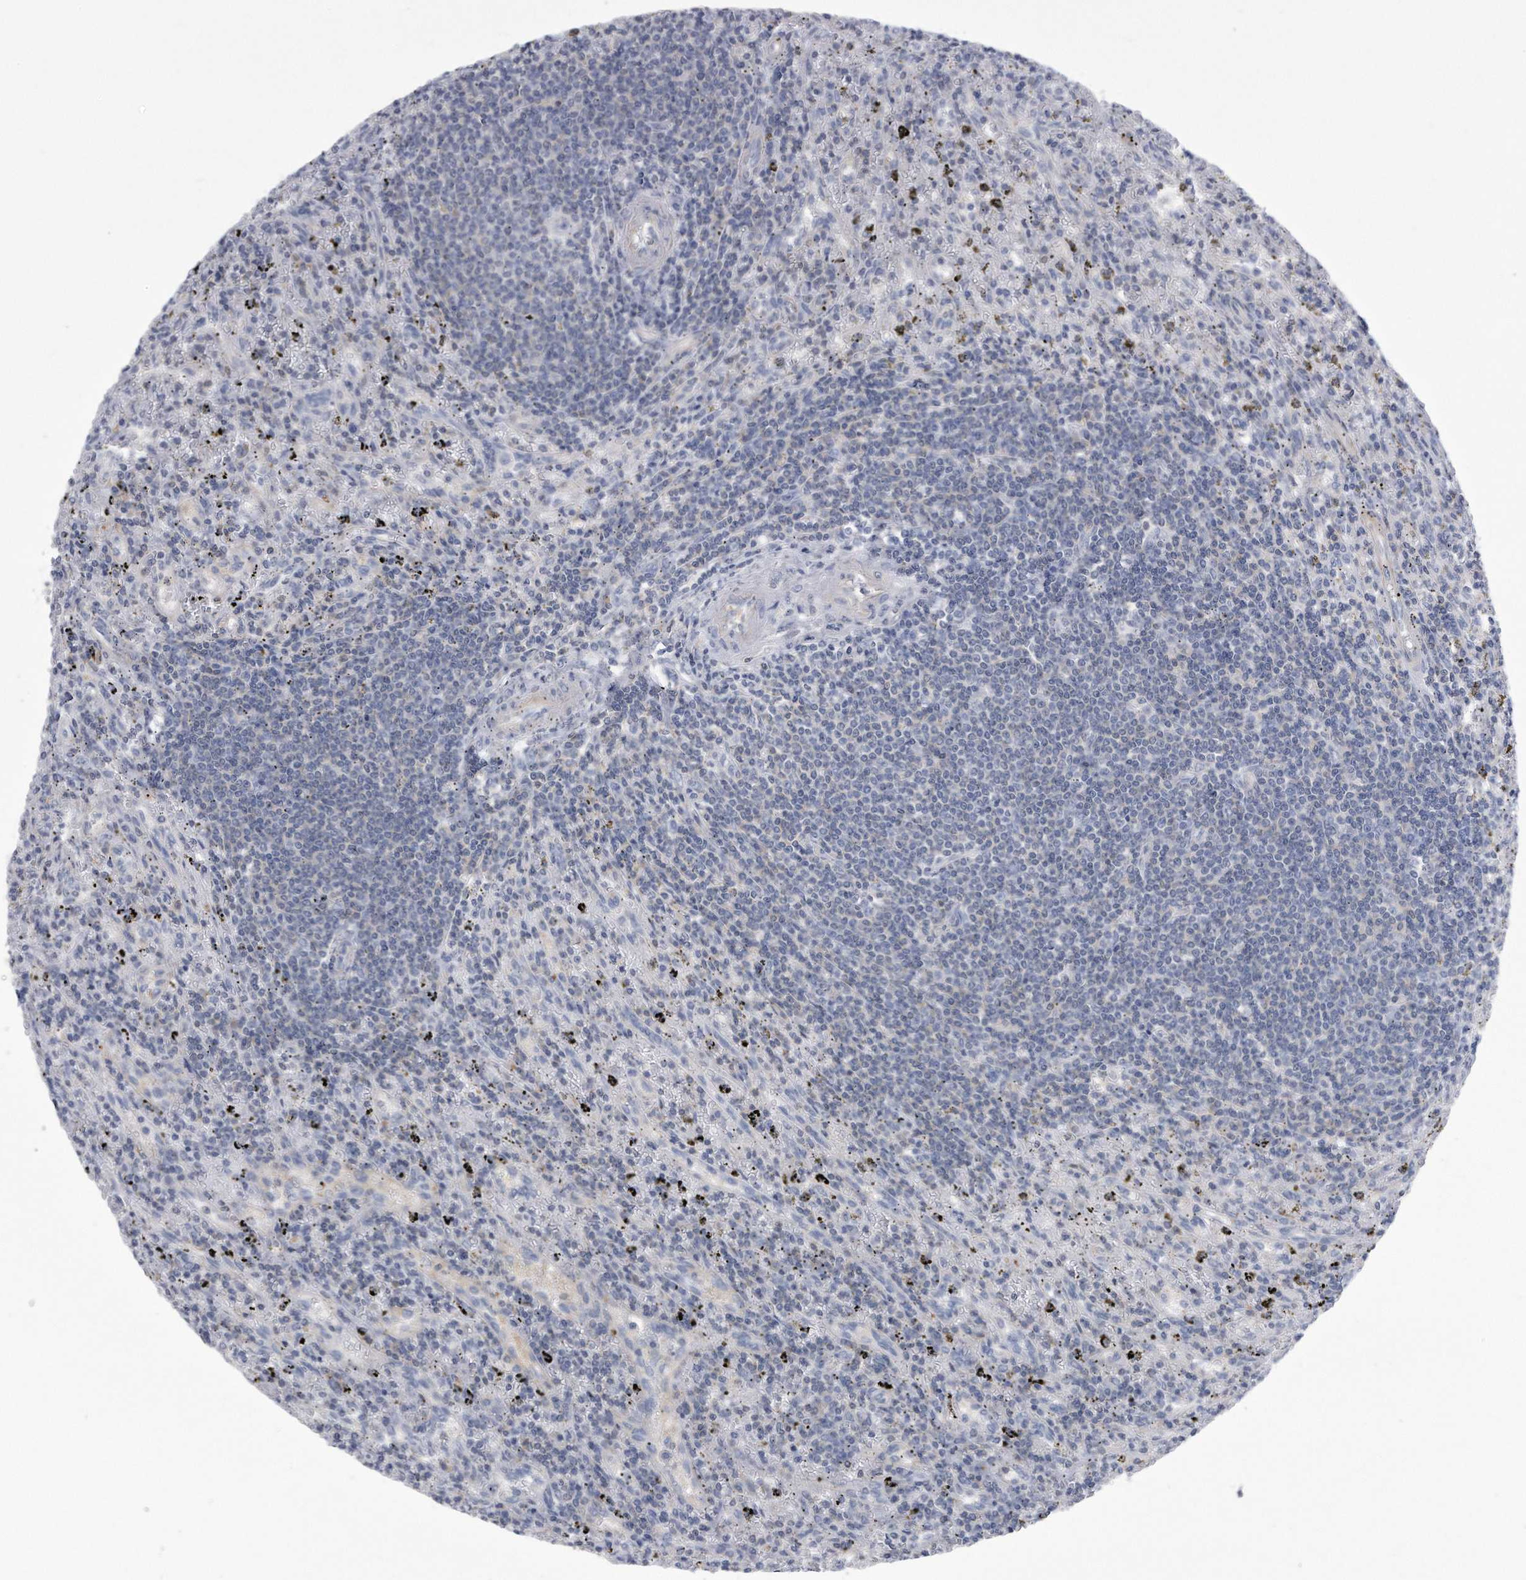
{"staining": {"intensity": "negative", "quantity": "none", "location": "none"}, "tissue": "lymphoma", "cell_type": "Tumor cells", "image_type": "cancer", "snomed": [{"axis": "morphology", "description": "Malignant lymphoma, non-Hodgkin's type, Low grade"}, {"axis": "topography", "description": "Spleen"}], "caption": "Lymphoma was stained to show a protein in brown. There is no significant positivity in tumor cells. (DAB immunohistochemistry with hematoxylin counter stain).", "gene": "PYGB", "patient": {"sex": "male", "age": 76}}